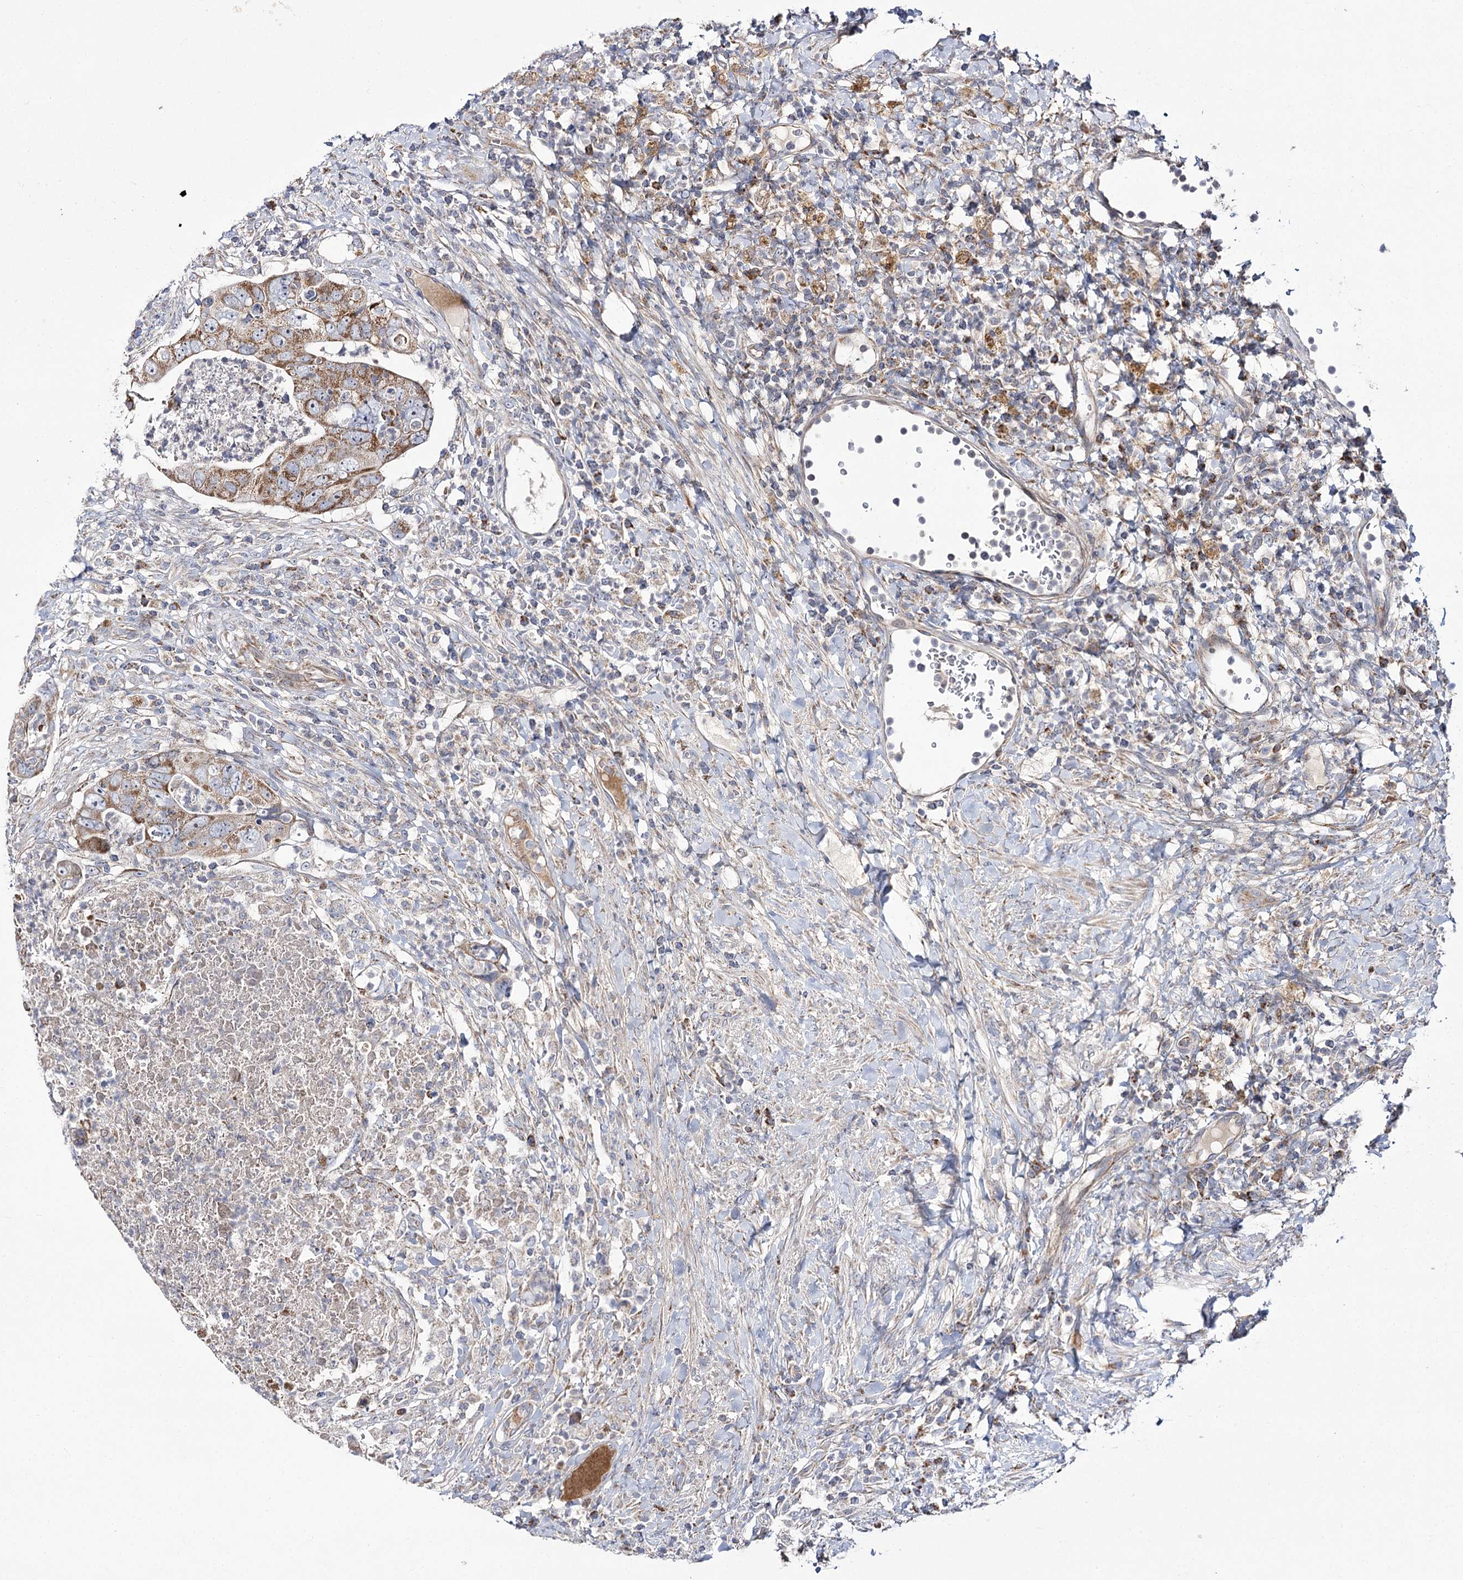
{"staining": {"intensity": "moderate", "quantity": ">75%", "location": "cytoplasmic/membranous"}, "tissue": "colorectal cancer", "cell_type": "Tumor cells", "image_type": "cancer", "snomed": [{"axis": "morphology", "description": "Adenocarcinoma, NOS"}, {"axis": "topography", "description": "Rectum"}], "caption": "Brown immunohistochemical staining in colorectal cancer (adenocarcinoma) shows moderate cytoplasmic/membranous positivity in approximately >75% of tumor cells.", "gene": "NADK2", "patient": {"sex": "male", "age": 59}}